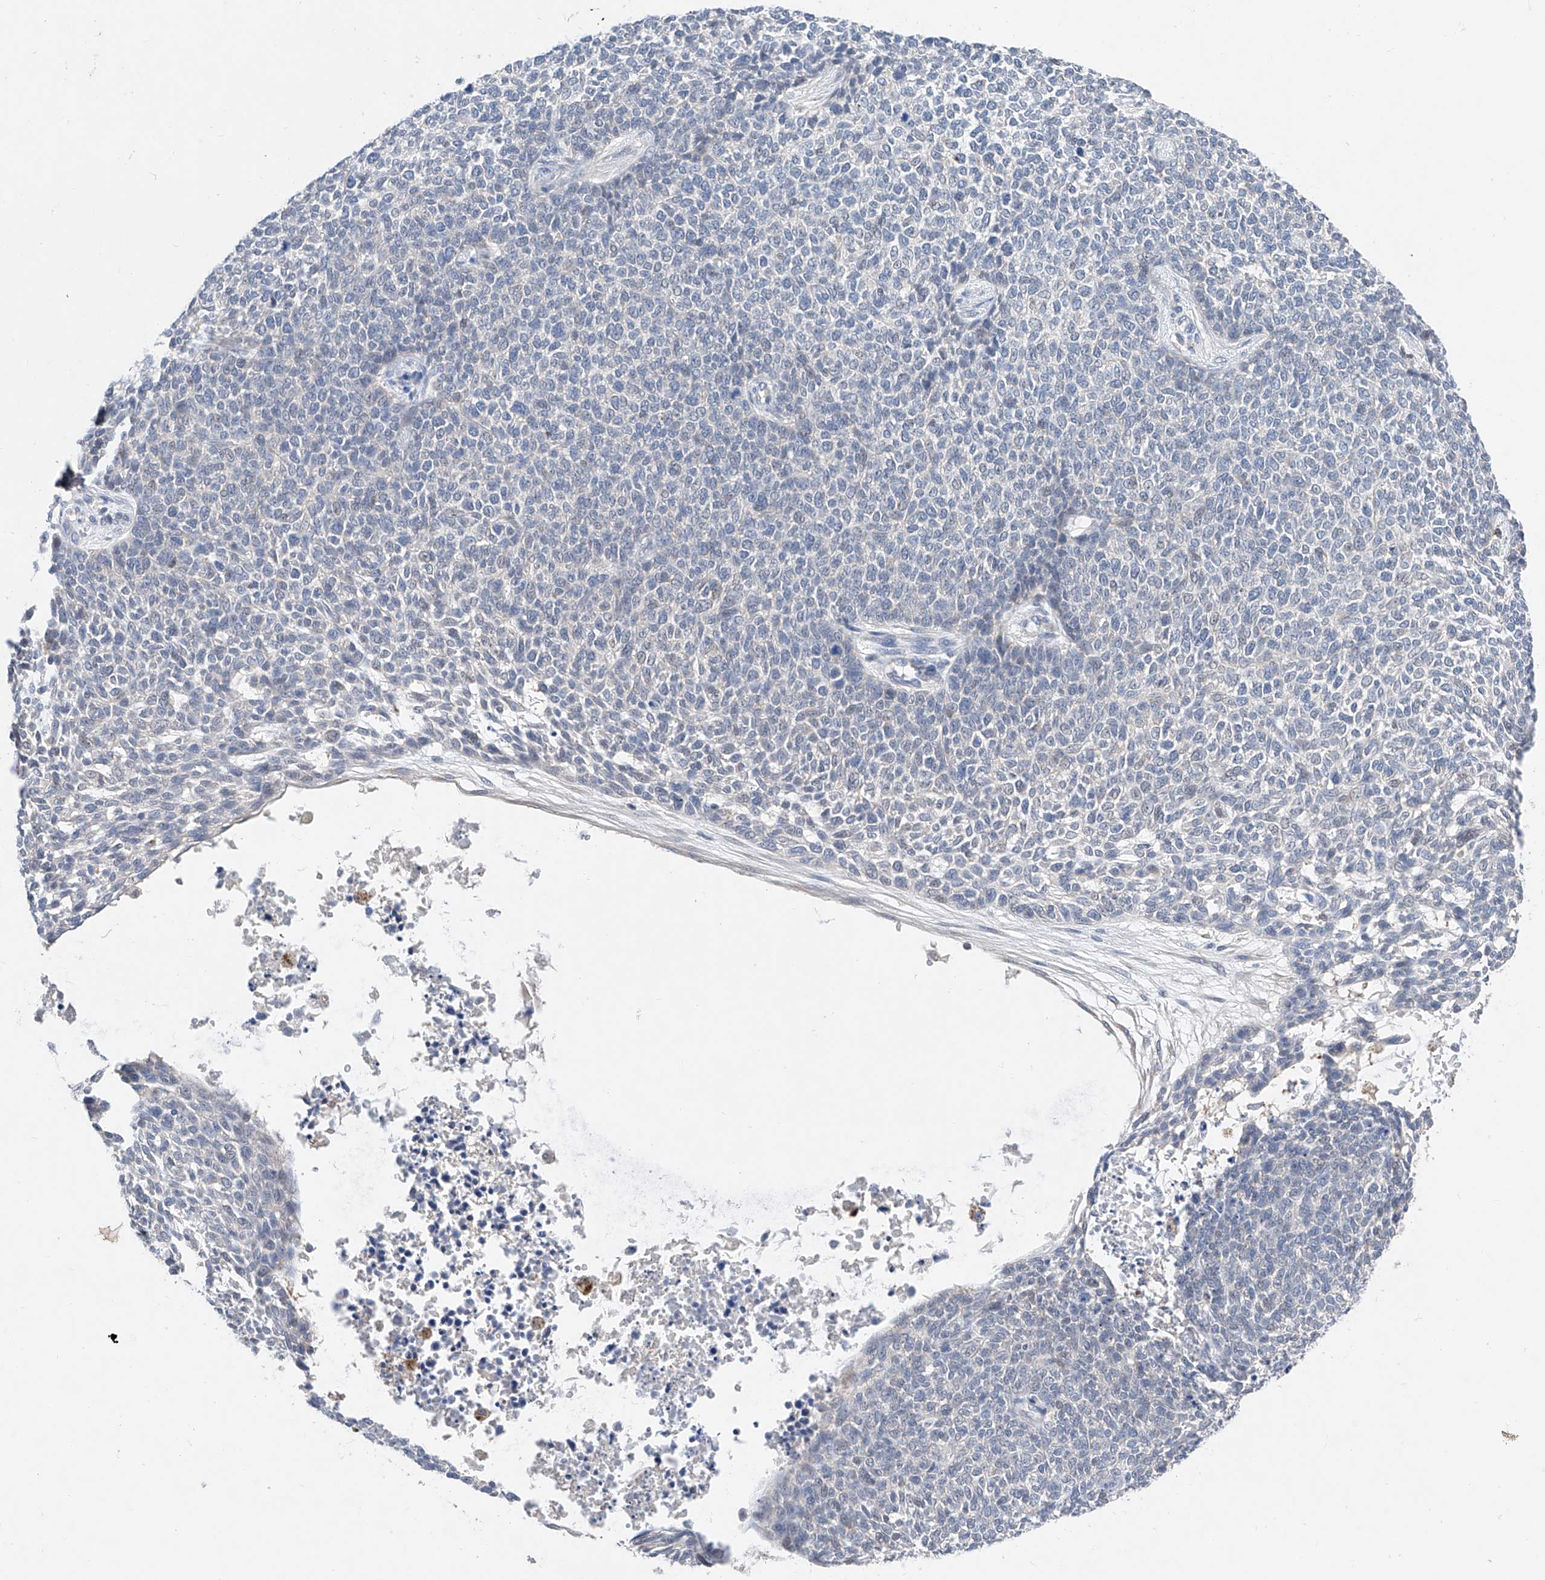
{"staining": {"intensity": "negative", "quantity": "none", "location": "none"}, "tissue": "skin cancer", "cell_type": "Tumor cells", "image_type": "cancer", "snomed": [{"axis": "morphology", "description": "Basal cell carcinoma"}, {"axis": "topography", "description": "Skin"}], "caption": "Image shows no protein expression in tumor cells of skin cancer tissue.", "gene": "FUCA2", "patient": {"sex": "female", "age": 84}}